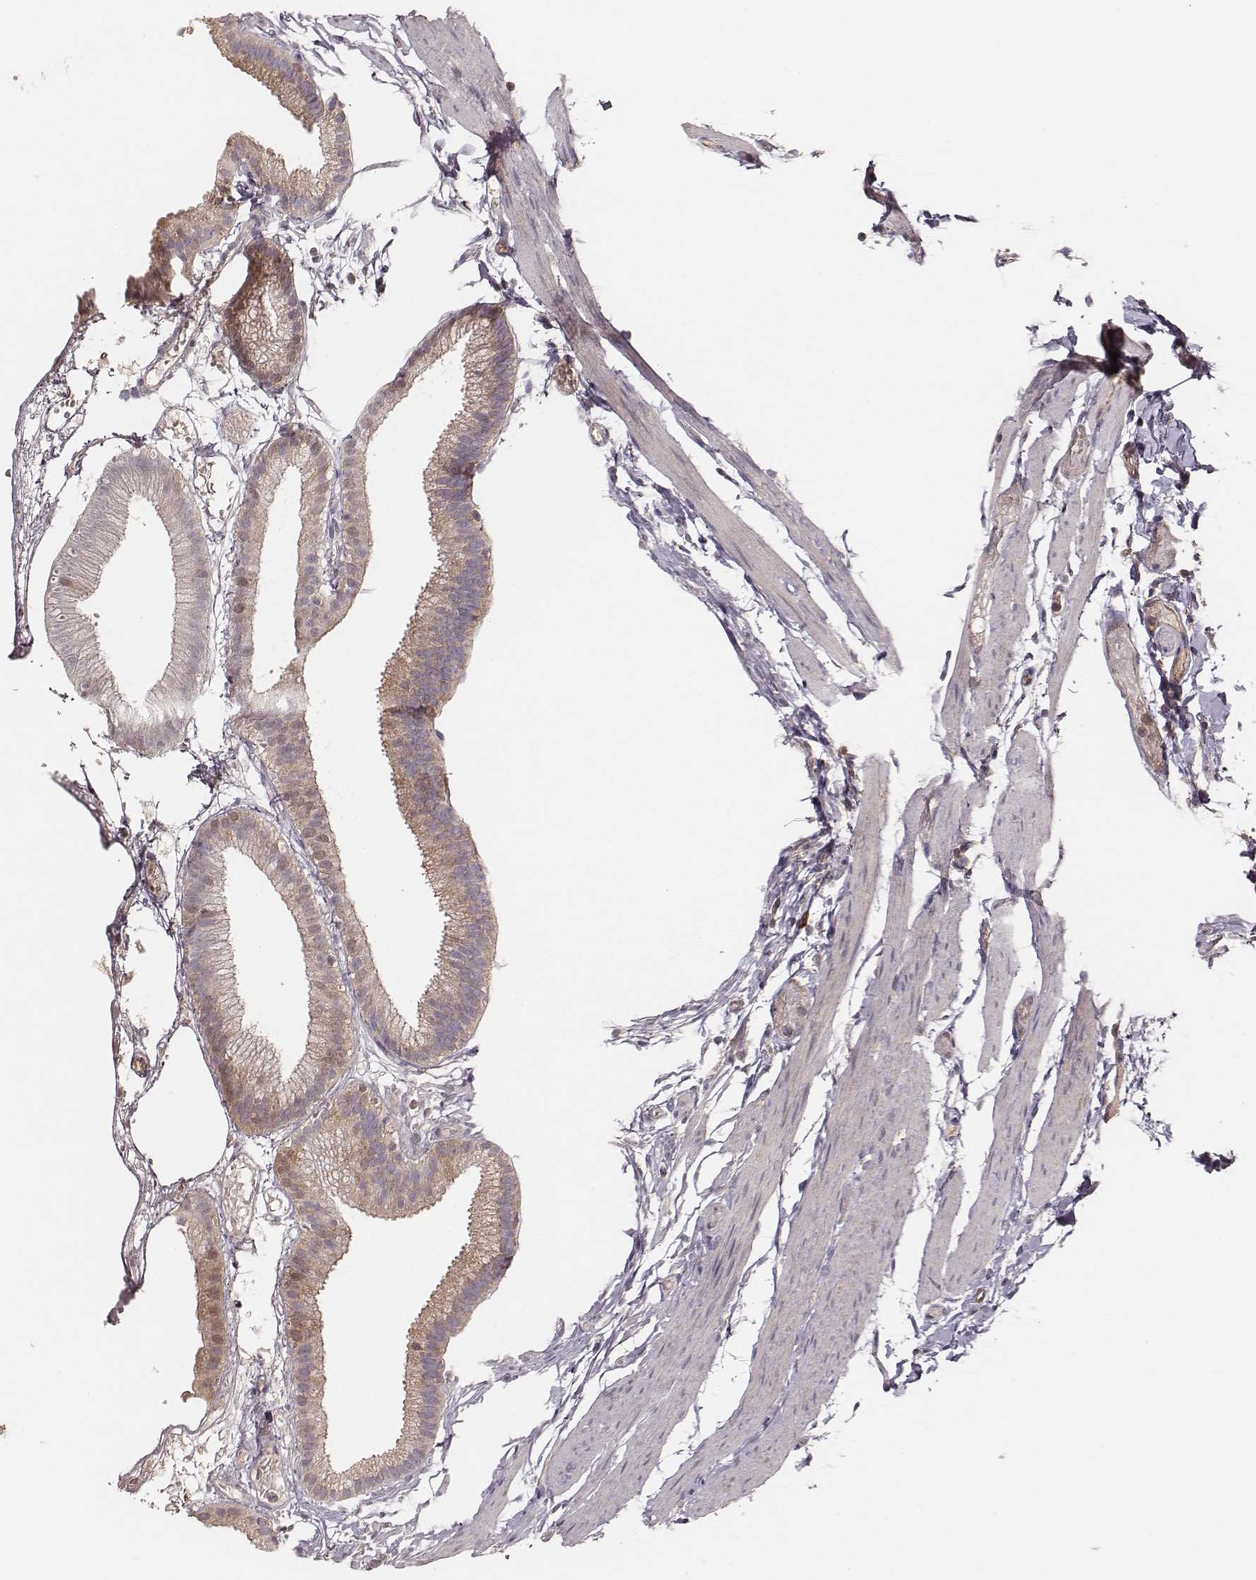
{"staining": {"intensity": "weak", "quantity": "25%-75%", "location": "cytoplasmic/membranous"}, "tissue": "gallbladder", "cell_type": "Glandular cells", "image_type": "normal", "snomed": [{"axis": "morphology", "description": "Normal tissue, NOS"}, {"axis": "topography", "description": "Gallbladder"}], "caption": "DAB immunohistochemical staining of unremarkable human gallbladder demonstrates weak cytoplasmic/membranous protein staining in about 25%-75% of glandular cells.", "gene": "CARS1", "patient": {"sex": "female", "age": 45}}